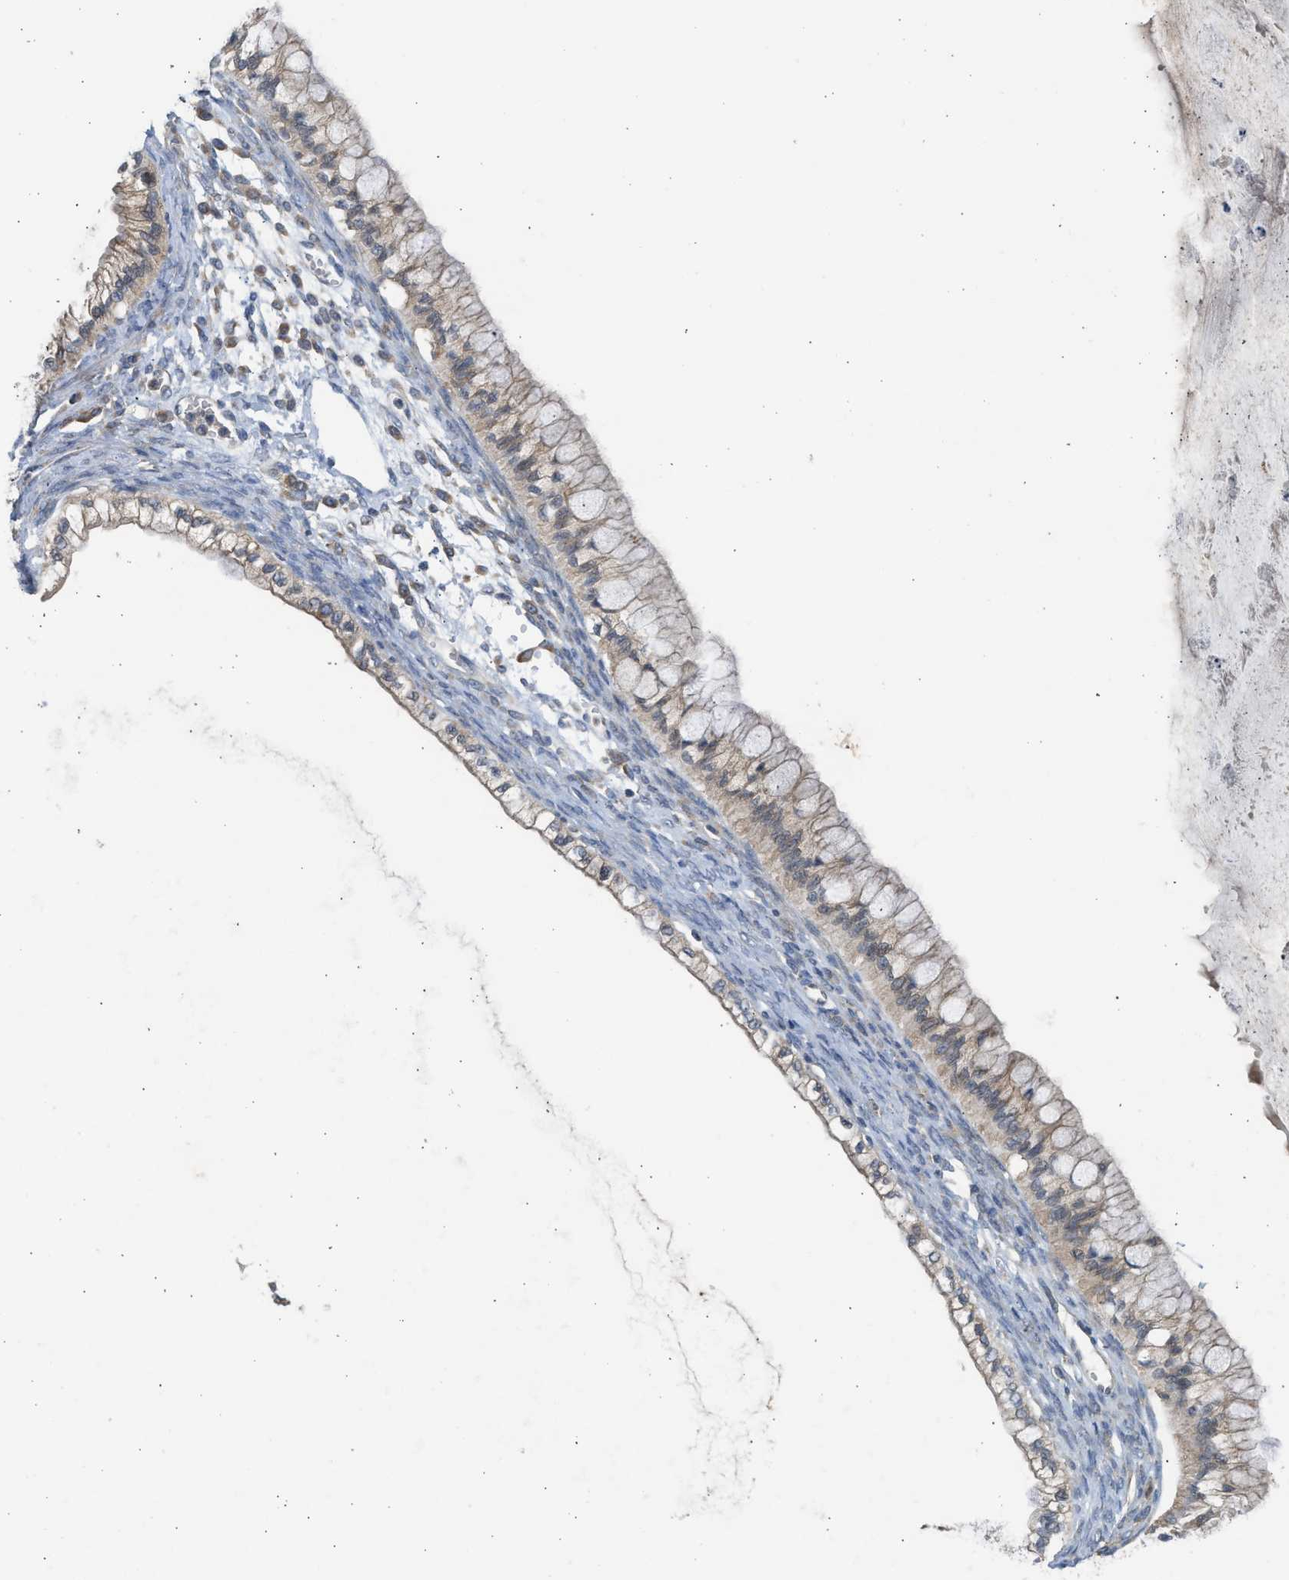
{"staining": {"intensity": "weak", "quantity": "25%-75%", "location": "cytoplasmic/membranous"}, "tissue": "ovarian cancer", "cell_type": "Tumor cells", "image_type": "cancer", "snomed": [{"axis": "morphology", "description": "Cystadenocarcinoma, mucinous, NOS"}, {"axis": "topography", "description": "Ovary"}], "caption": "DAB immunohistochemical staining of human mucinous cystadenocarcinoma (ovarian) shows weak cytoplasmic/membranous protein staining in approximately 25%-75% of tumor cells. (DAB = brown stain, brightfield microscopy at high magnification).", "gene": "CYP1A1", "patient": {"sex": "female", "age": 57}}